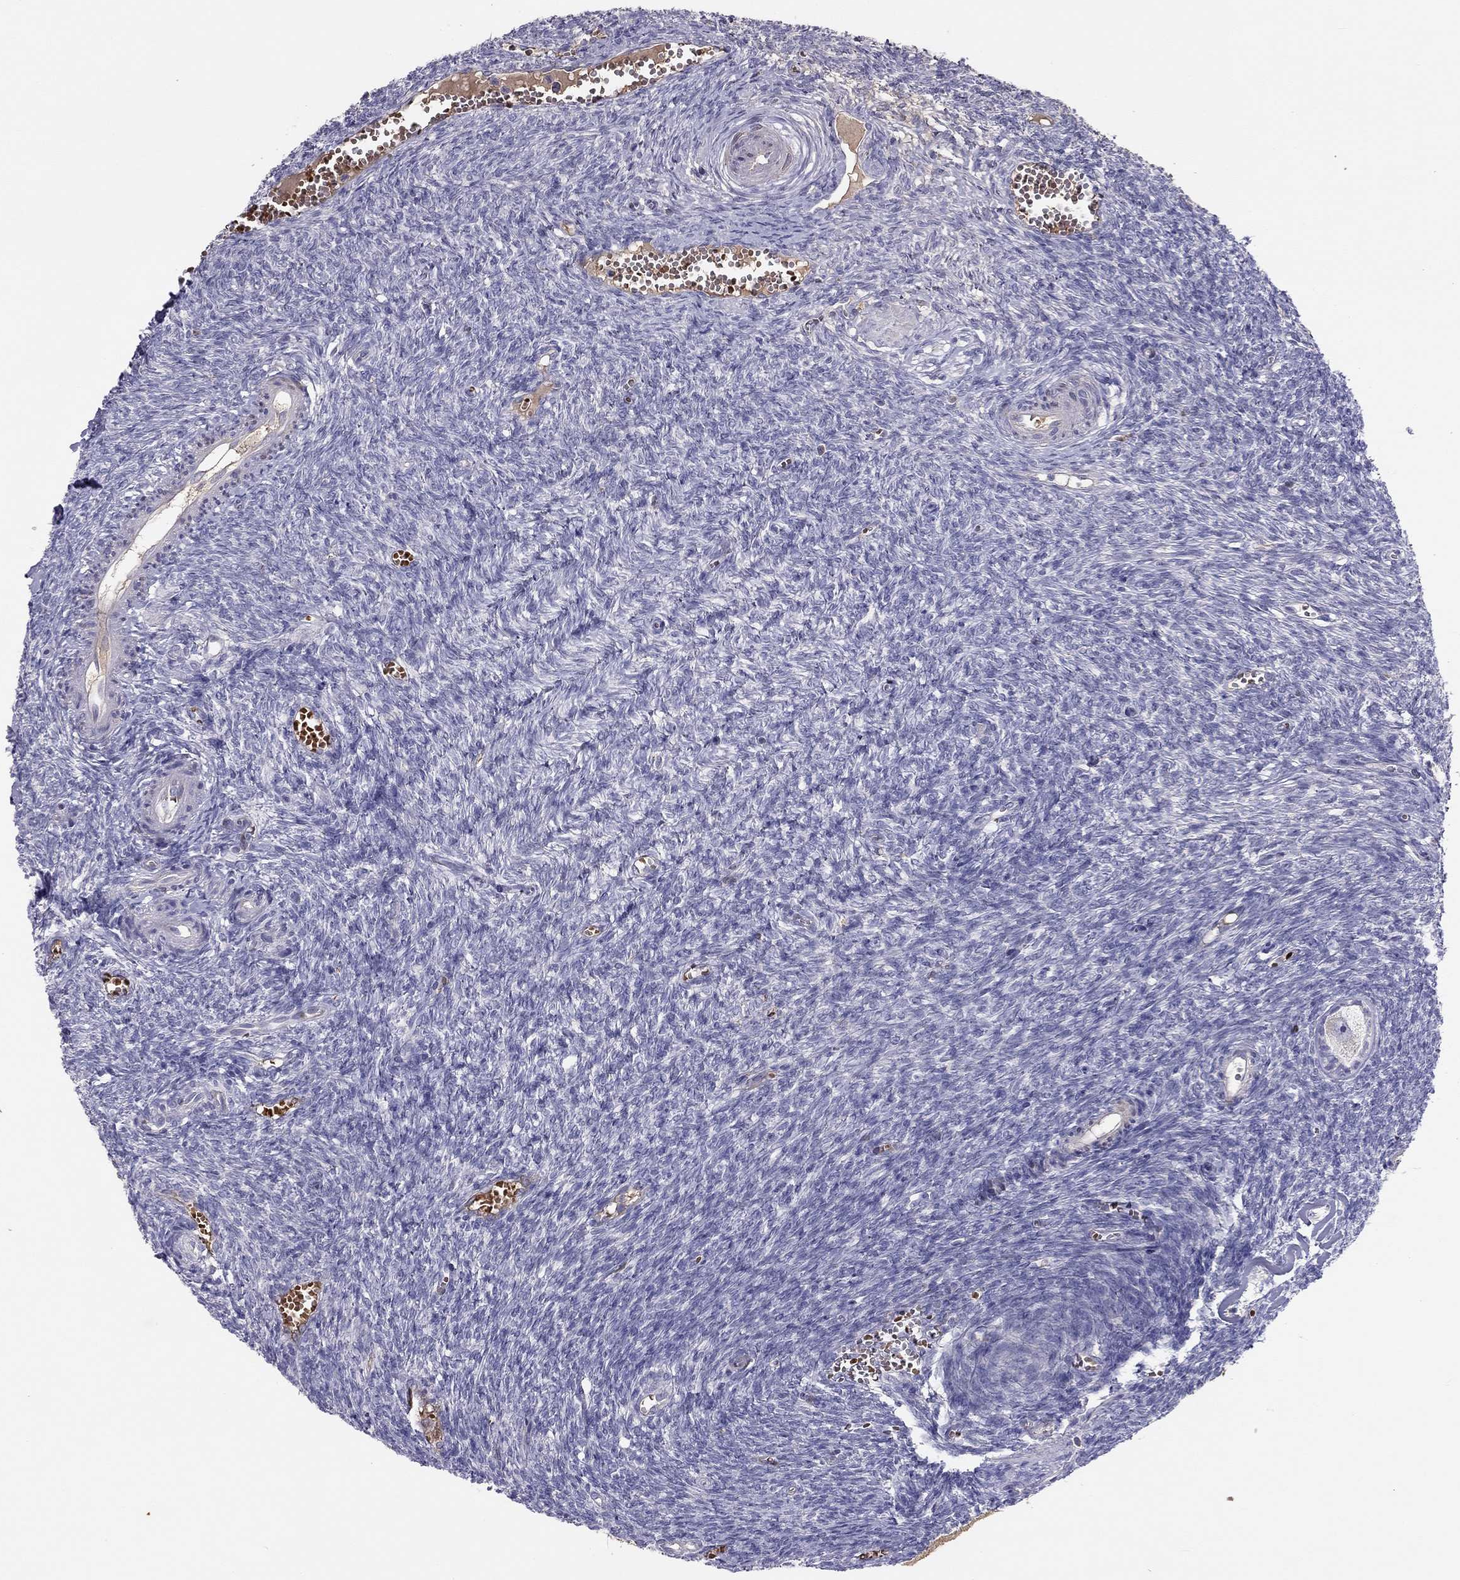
{"staining": {"intensity": "negative", "quantity": "none", "location": "none"}, "tissue": "ovary", "cell_type": "Follicle cells", "image_type": "normal", "snomed": [{"axis": "morphology", "description": "Normal tissue, NOS"}, {"axis": "topography", "description": "Ovary"}], "caption": "This is an IHC histopathology image of normal ovary. There is no expression in follicle cells.", "gene": "RHCE", "patient": {"sex": "female", "age": 43}}